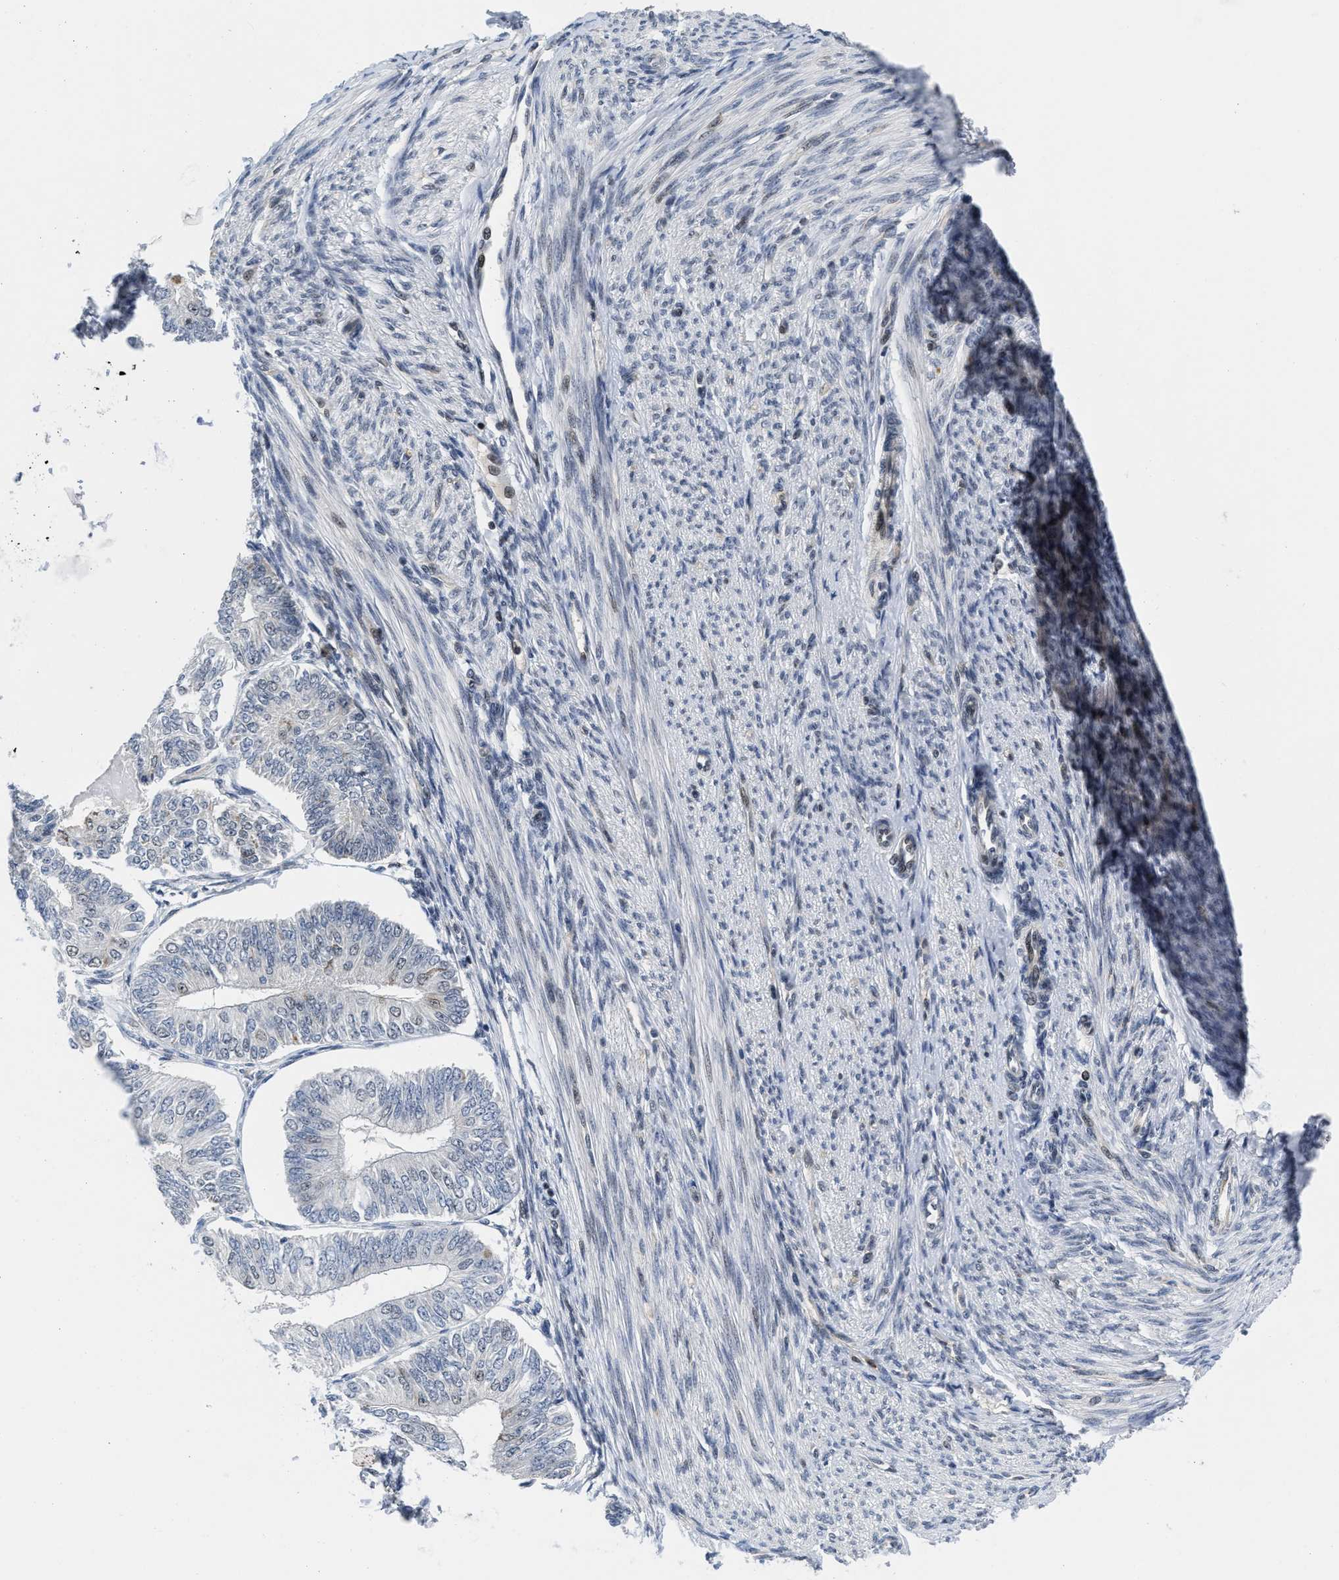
{"staining": {"intensity": "negative", "quantity": "none", "location": "none"}, "tissue": "endometrial cancer", "cell_type": "Tumor cells", "image_type": "cancer", "snomed": [{"axis": "morphology", "description": "Adenocarcinoma, NOS"}, {"axis": "topography", "description": "Endometrium"}], "caption": "The image reveals no significant positivity in tumor cells of adenocarcinoma (endometrial).", "gene": "HIF1A", "patient": {"sex": "female", "age": 58}}